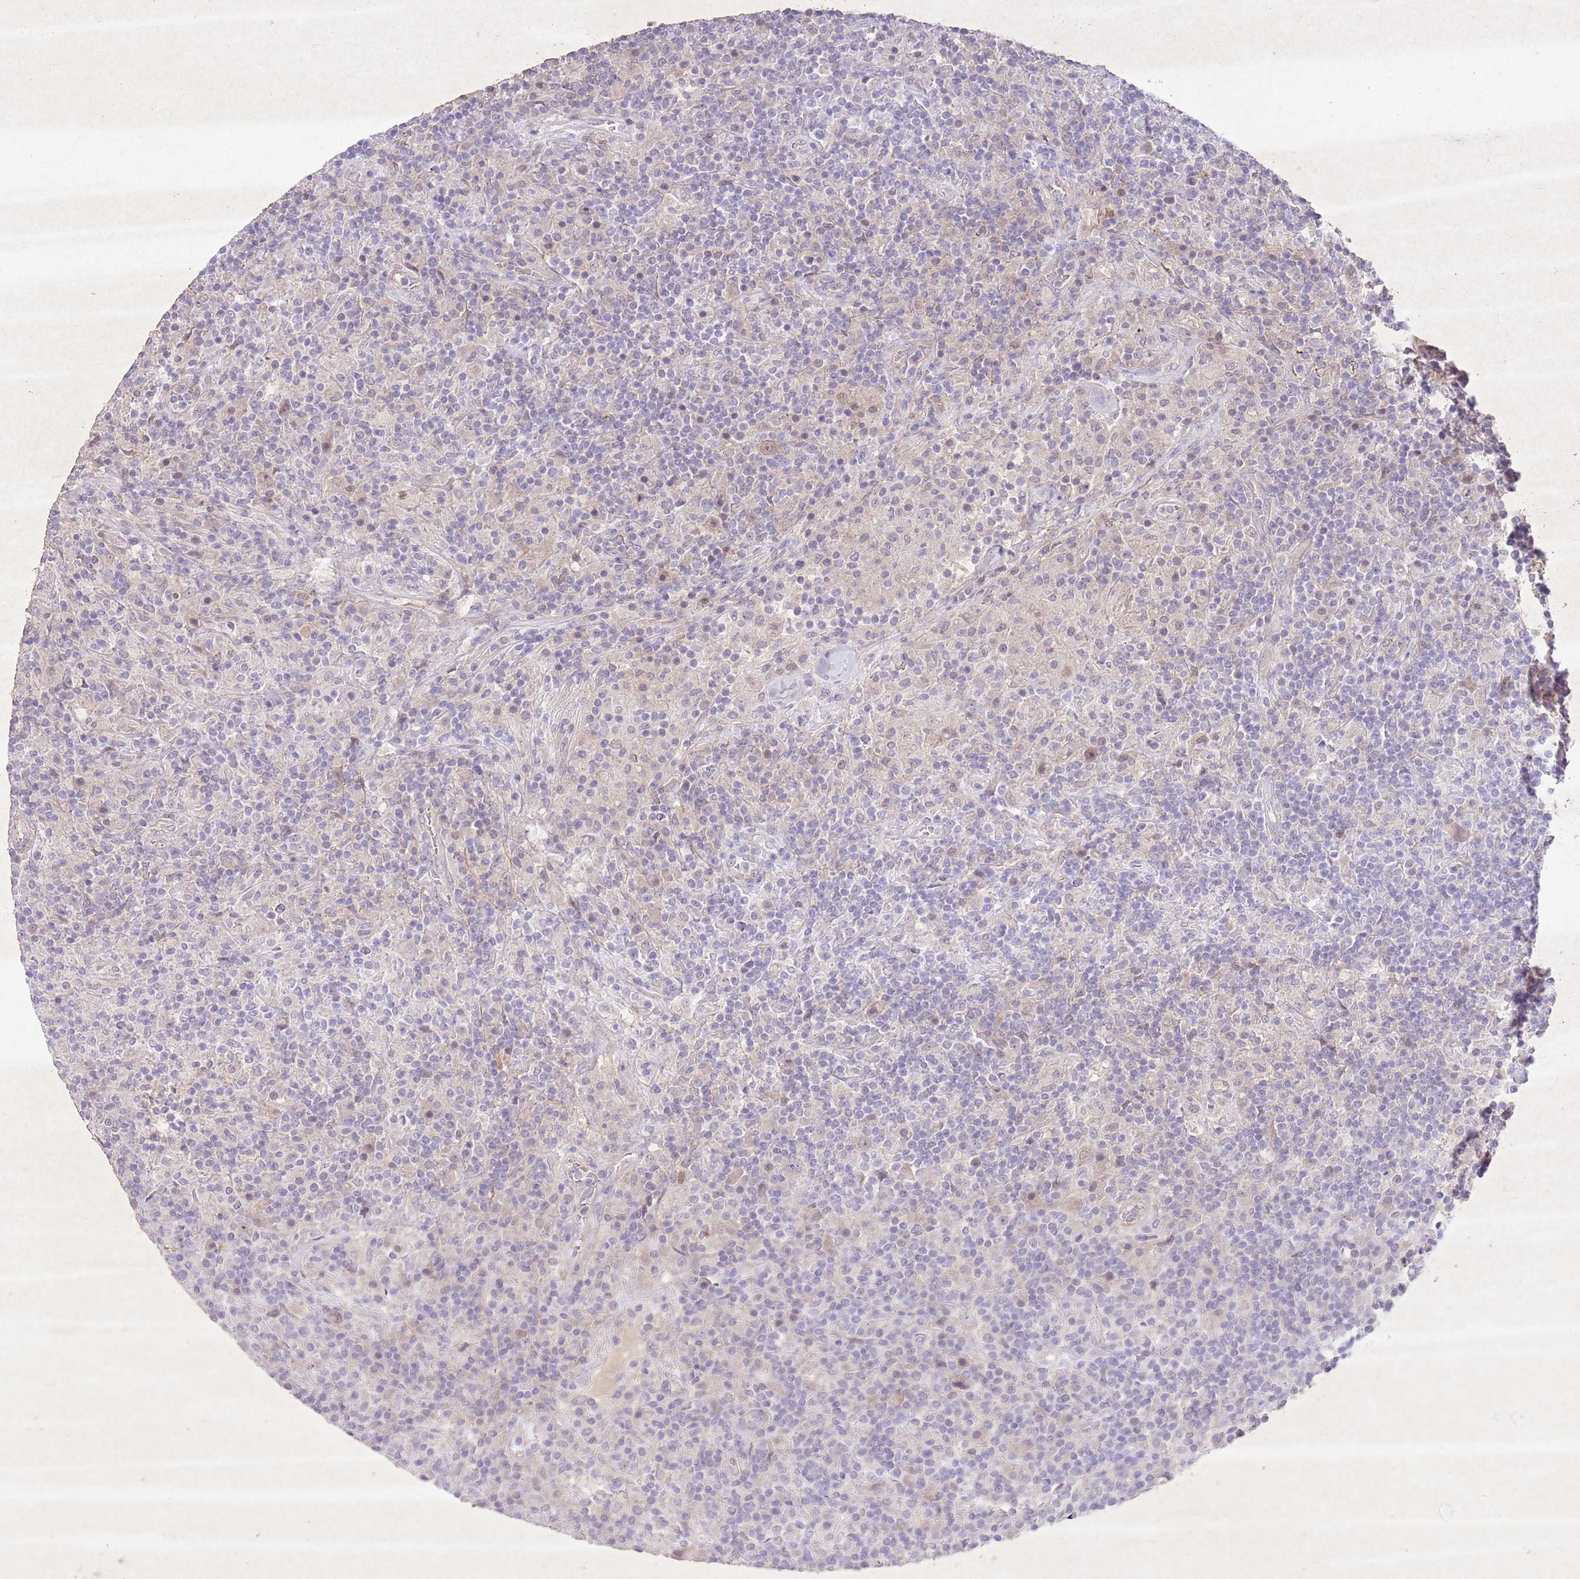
{"staining": {"intensity": "weak", "quantity": "<25%", "location": "nuclear"}, "tissue": "lymphoma", "cell_type": "Tumor cells", "image_type": "cancer", "snomed": [{"axis": "morphology", "description": "Hodgkin's disease, NOS"}, {"axis": "topography", "description": "Lymph node"}], "caption": "Lymphoma was stained to show a protein in brown. There is no significant positivity in tumor cells.", "gene": "CCNI", "patient": {"sex": "male", "age": 70}}